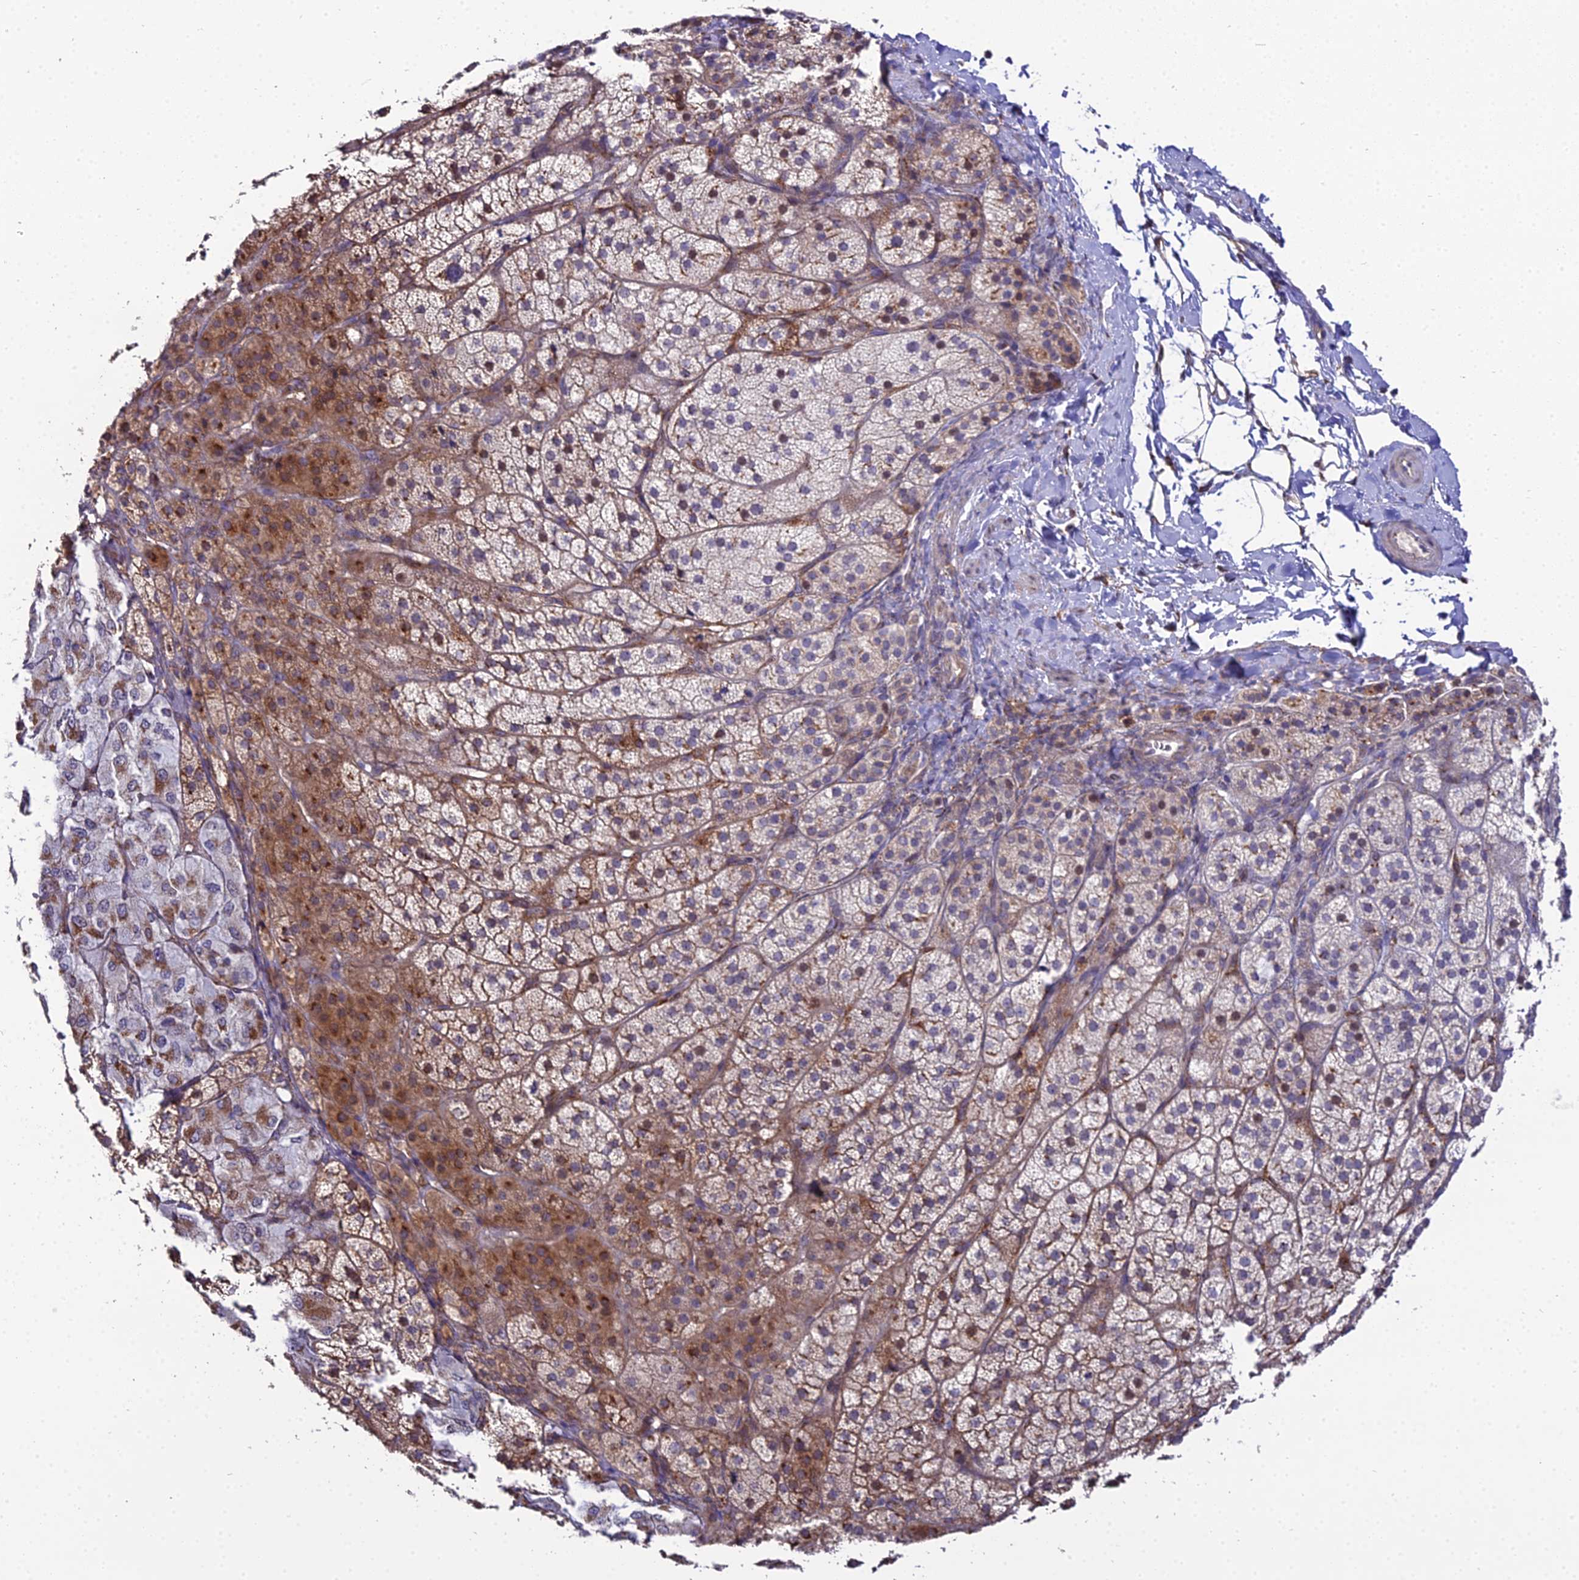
{"staining": {"intensity": "moderate", "quantity": "25%-75%", "location": "cytoplasmic/membranous"}, "tissue": "adrenal gland", "cell_type": "Glandular cells", "image_type": "normal", "snomed": [{"axis": "morphology", "description": "Normal tissue, NOS"}, {"axis": "topography", "description": "Adrenal gland"}], "caption": "Human adrenal gland stained for a protein (brown) displays moderate cytoplasmic/membranous positive positivity in about 25%-75% of glandular cells.", "gene": "TROAP", "patient": {"sex": "female", "age": 44}}